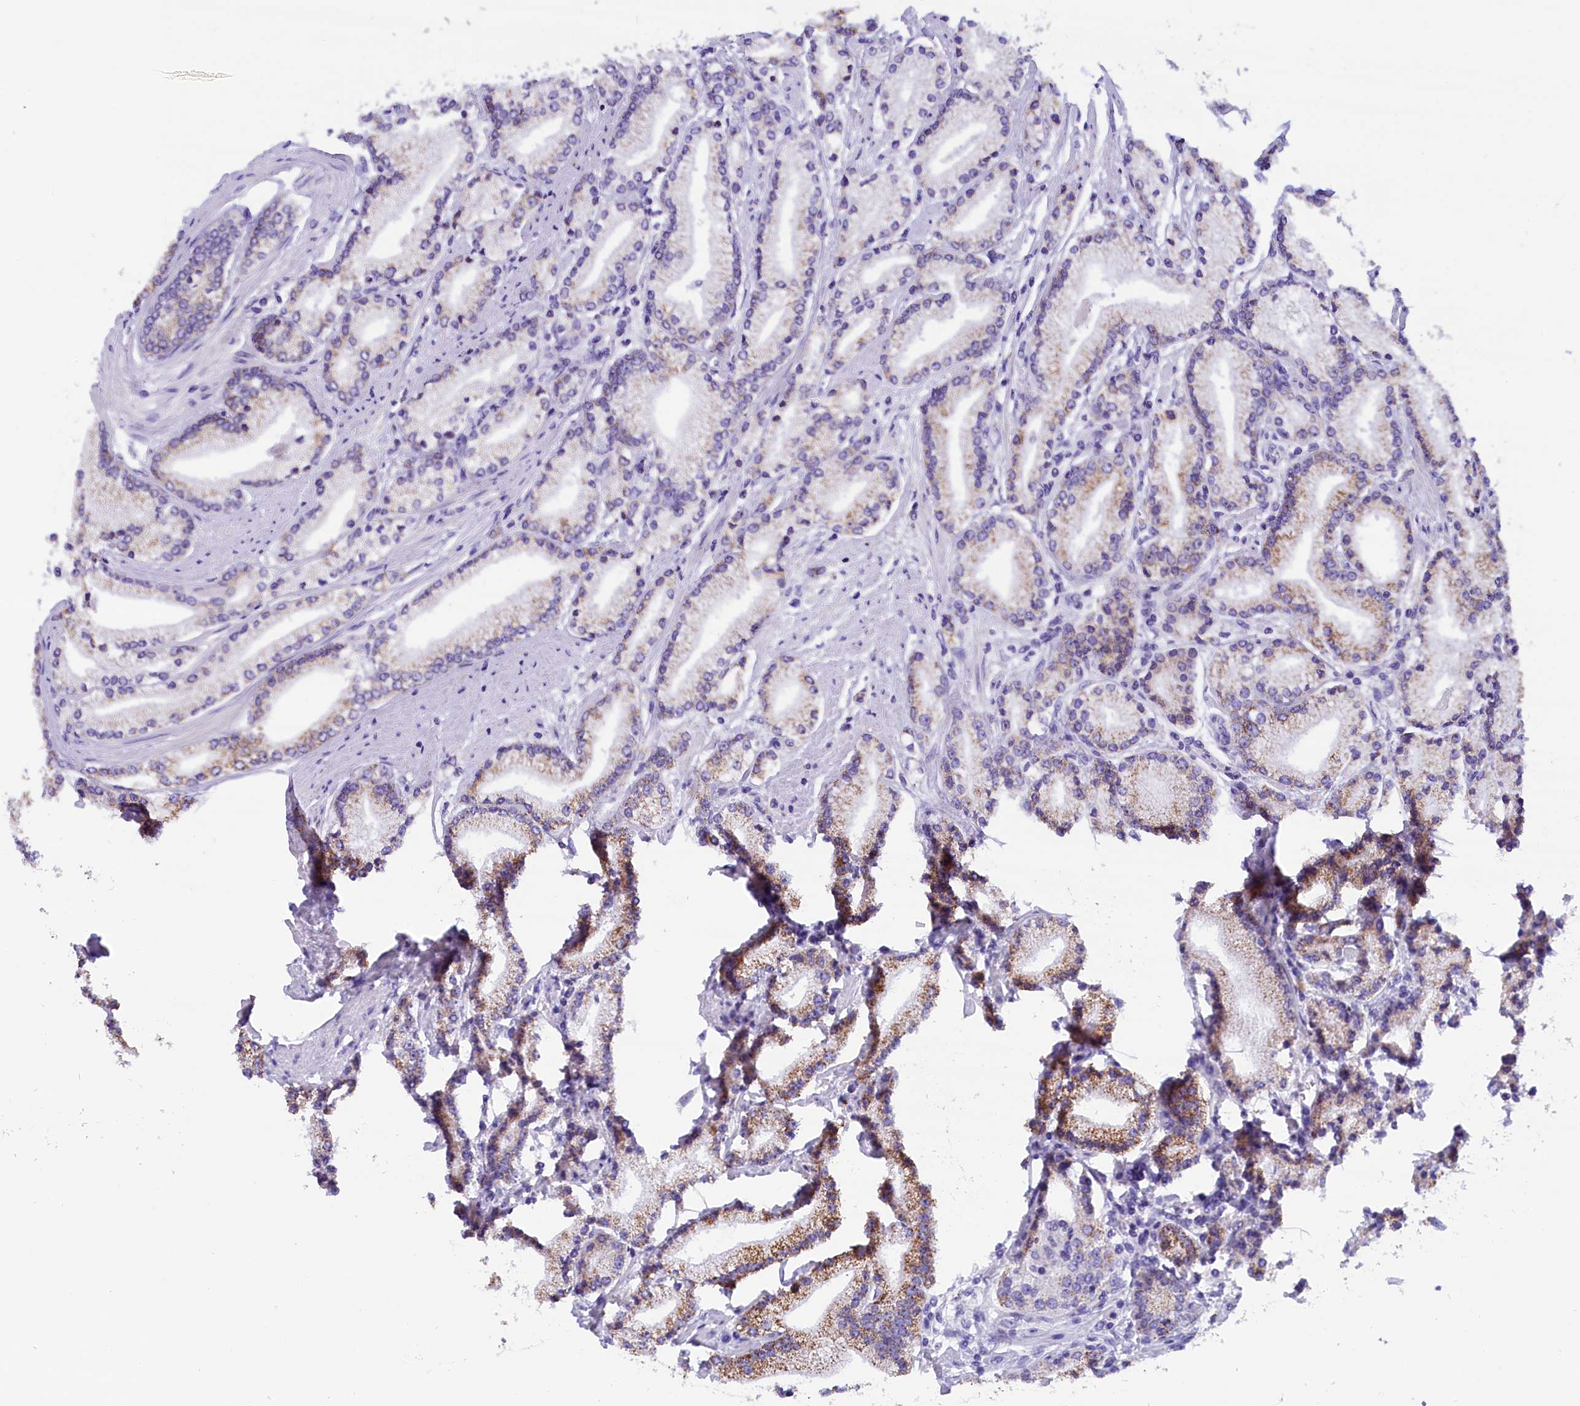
{"staining": {"intensity": "moderate", "quantity": "25%-75%", "location": "cytoplasmic/membranous"}, "tissue": "prostate cancer", "cell_type": "Tumor cells", "image_type": "cancer", "snomed": [{"axis": "morphology", "description": "Adenocarcinoma, High grade"}, {"axis": "topography", "description": "Prostate"}], "caption": "Immunohistochemistry (IHC) of prostate cancer demonstrates medium levels of moderate cytoplasmic/membranous expression in about 25%-75% of tumor cells.", "gene": "ABAT", "patient": {"sex": "male", "age": 67}}